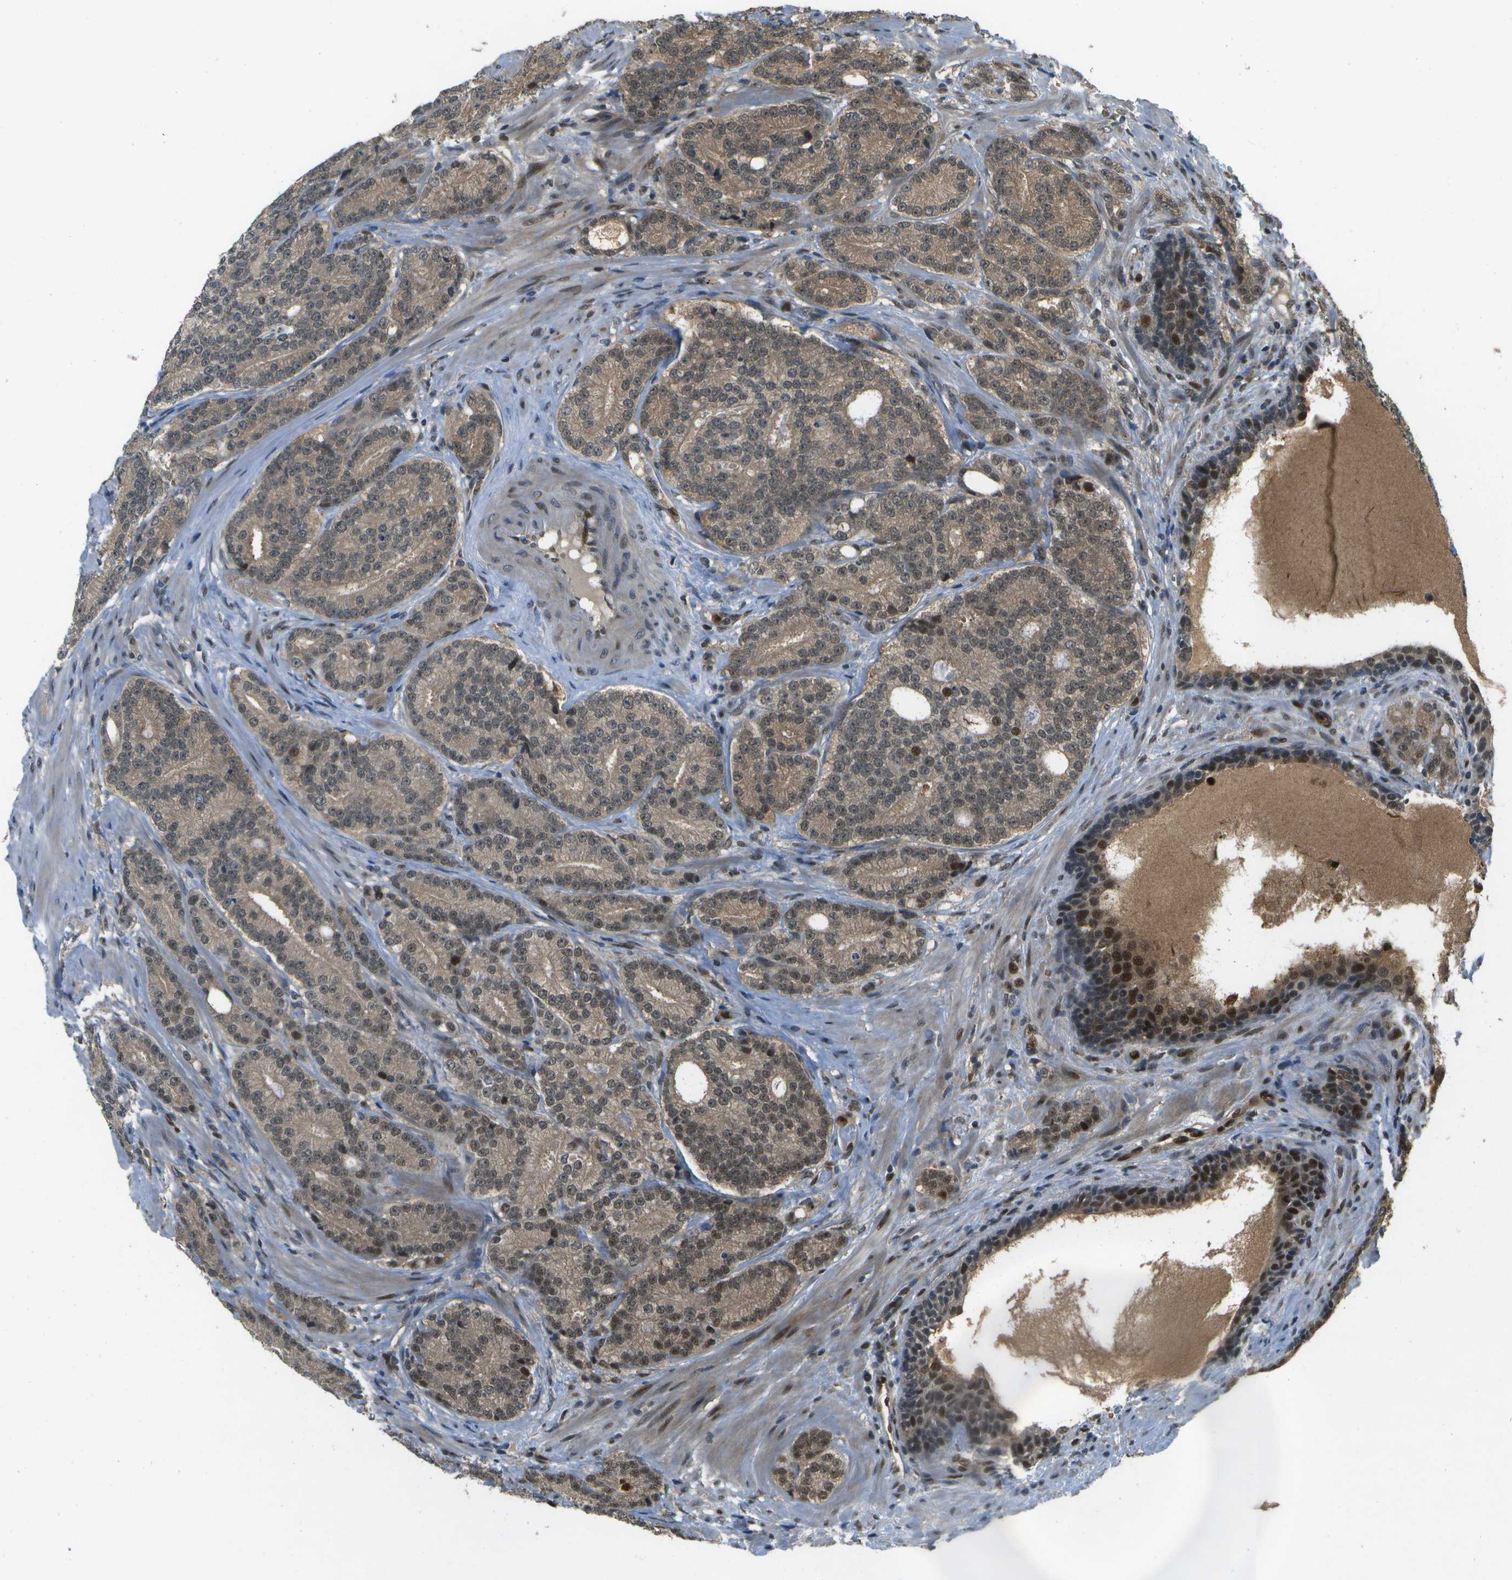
{"staining": {"intensity": "moderate", "quantity": ">75%", "location": "cytoplasmic/membranous,nuclear"}, "tissue": "prostate cancer", "cell_type": "Tumor cells", "image_type": "cancer", "snomed": [{"axis": "morphology", "description": "Adenocarcinoma, High grade"}, {"axis": "topography", "description": "Prostate"}], "caption": "Immunohistochemical staining of prostate adenocarcinoma (high-grade) demonstrates moderate cytoplasmic/membranous and nuclear protein staining in approximately >75% of tumor cells.", "gene": "GANC", "patient": {"sex": "male", "age": 61}}